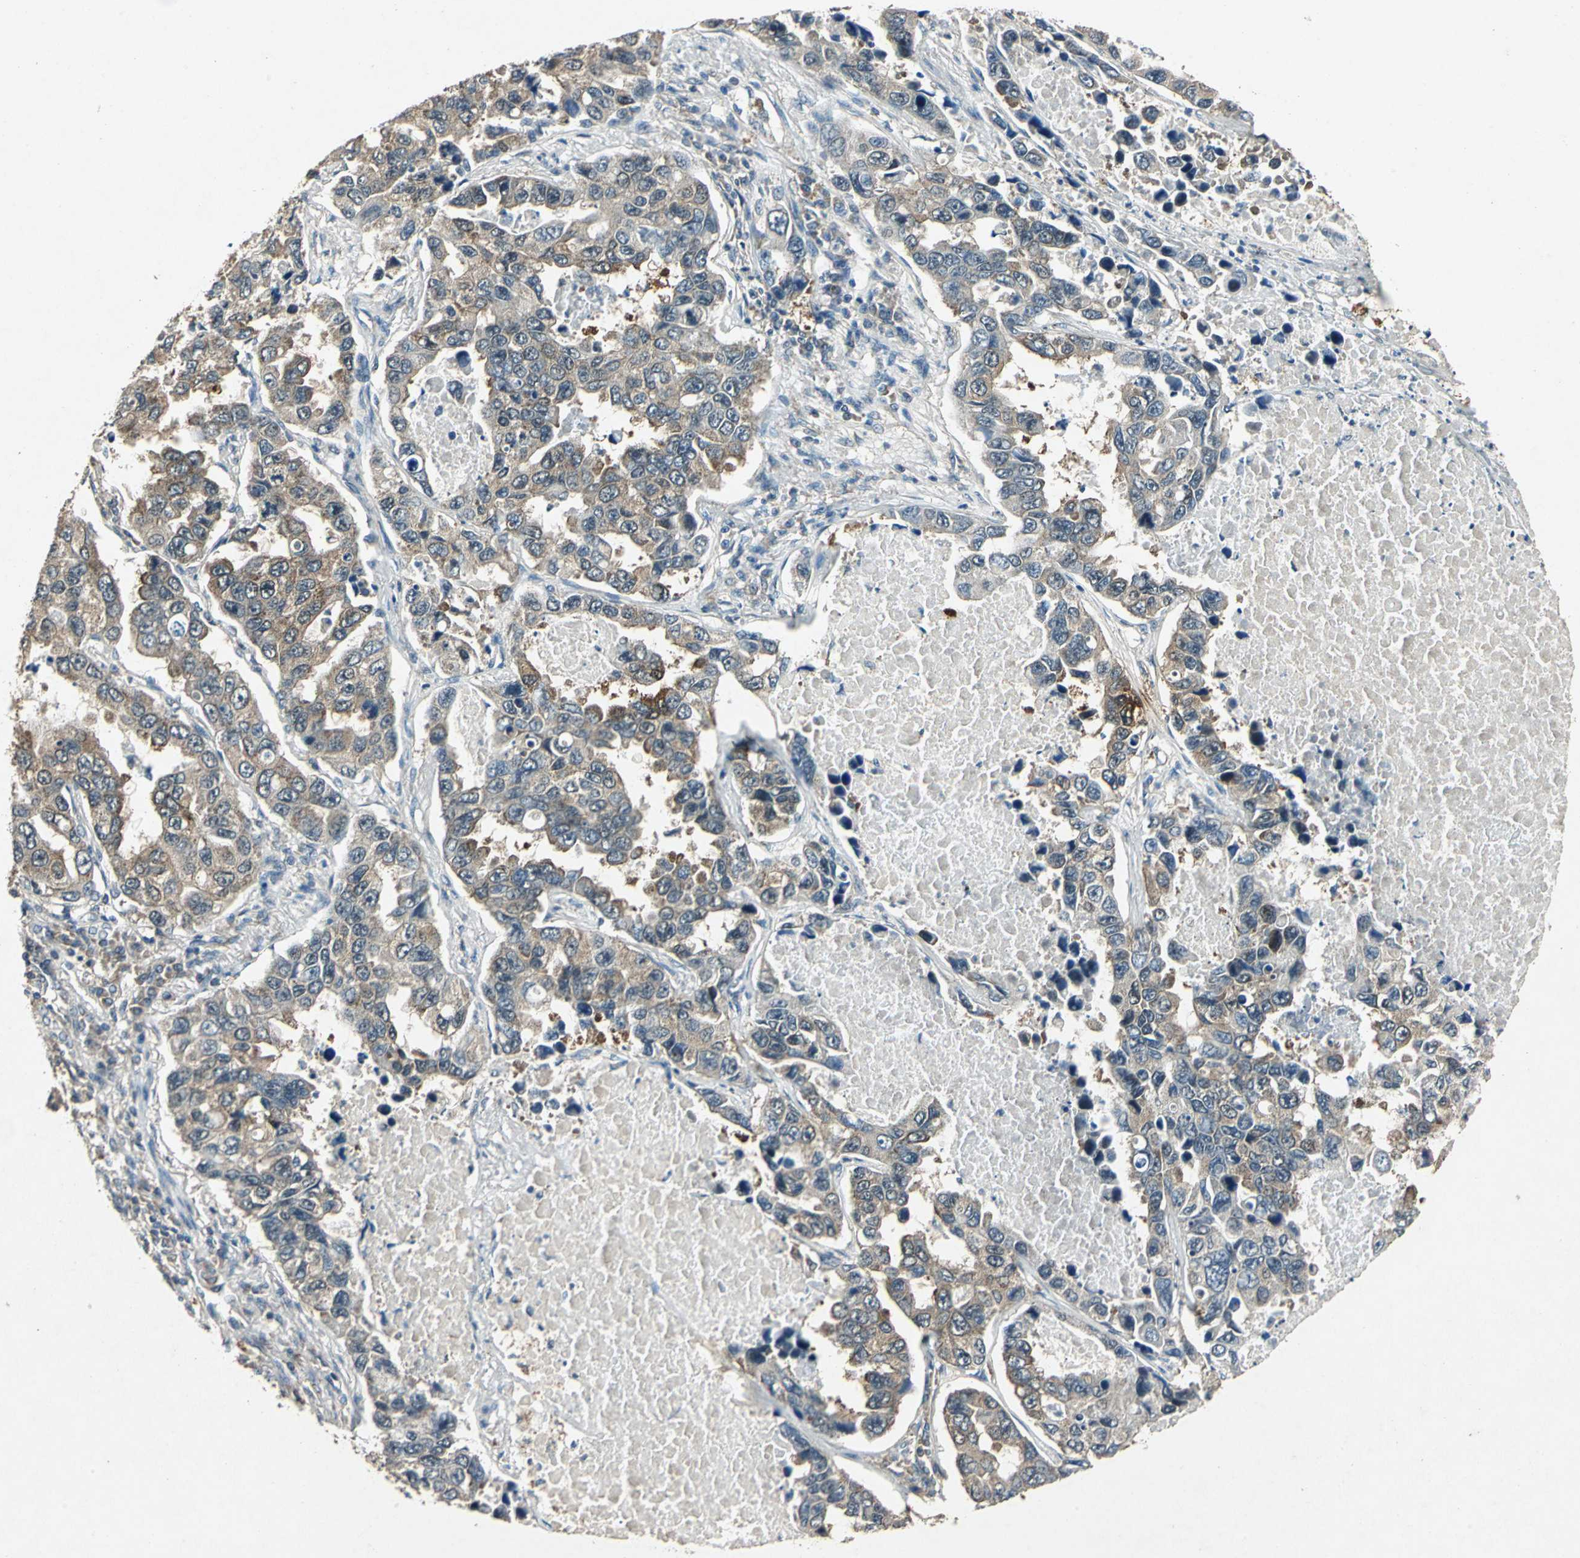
{"staining": {"intensity": "weak", "quantity": ">75%", "location": "cytoplasmic/membranous"}, "tissue": "lung cancer", "cell_type": "Tumor cells", "image_type": "cancer", "snomed": [{"axis": "morphology", "description": "Adenocarcinoma, NOS"}, {"axis": "topography", "description": "Lung"}], "caption": "A low amount of weak cytoplasmic/membranous staining is seen in about >75% of tumor cells in lung cancer tissue.", "gene": "AHSA1", "patient": {"sex": "male", "age": 64}}